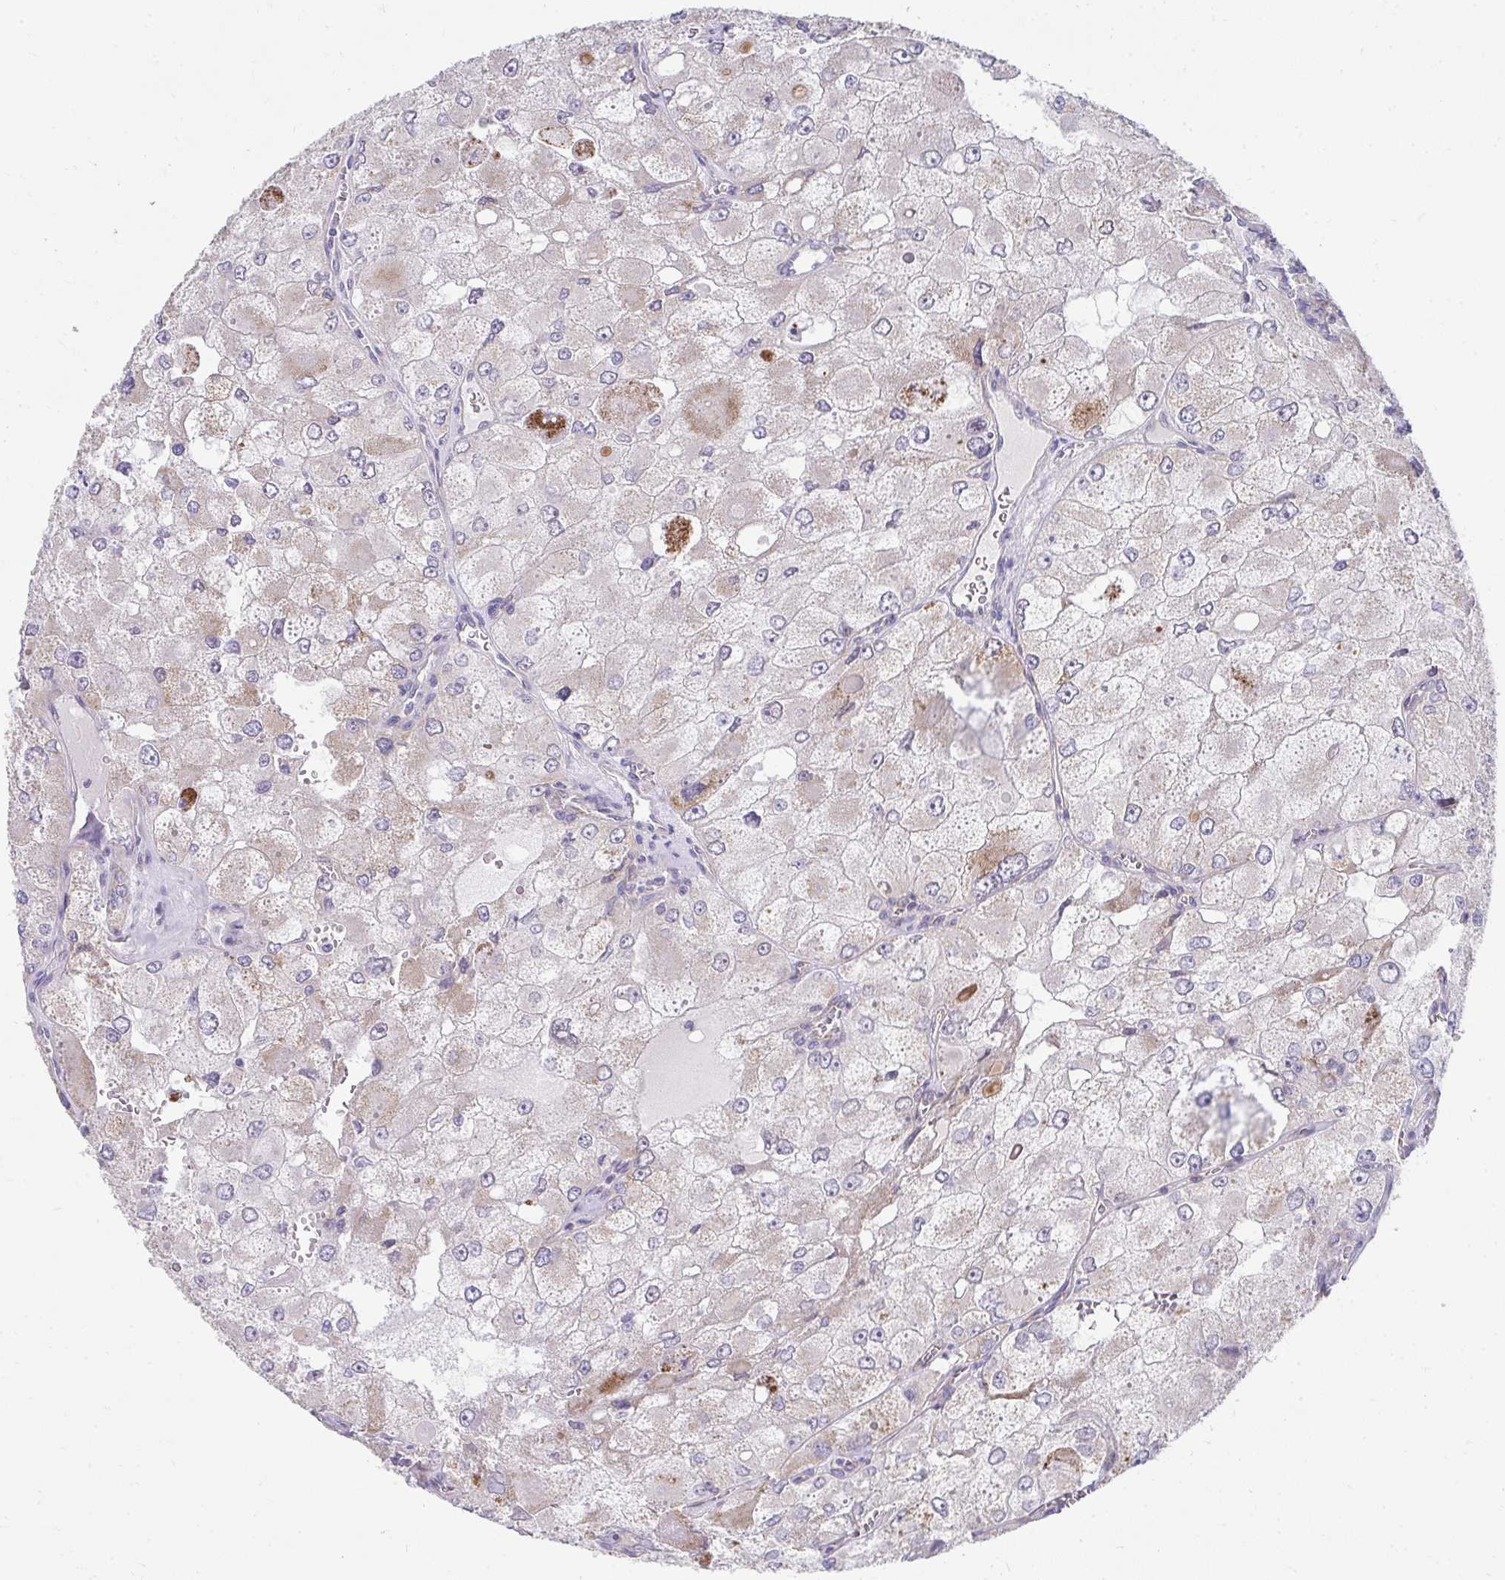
{"staining": {"intensity": "weak", "quantity": "<25%", "location": "cytoplasmic/membranous"}, "tissue": "renal cancer", "cell_type": "Tumor cells", "image_type": "cancer", "snomed": [{"axis": "morphology", "description": "Adenocarcinoma, NOS"}, {"axis": "topography", "description": "Kidney"}], "caption": "IHC micrograph of neoplastic tissue: renal cancer stained with DAB (3,3'-diaminobenzidine) exhibits no significant protein staining in tumor cells. (Stains: DAB immunohistochemistry (IHC) with hematoxylin counter stain, Microscopy: brightfield microscopy at high magnification).", "gene": "PRRG3", "patient": {"sex": "female", "age": 70}}